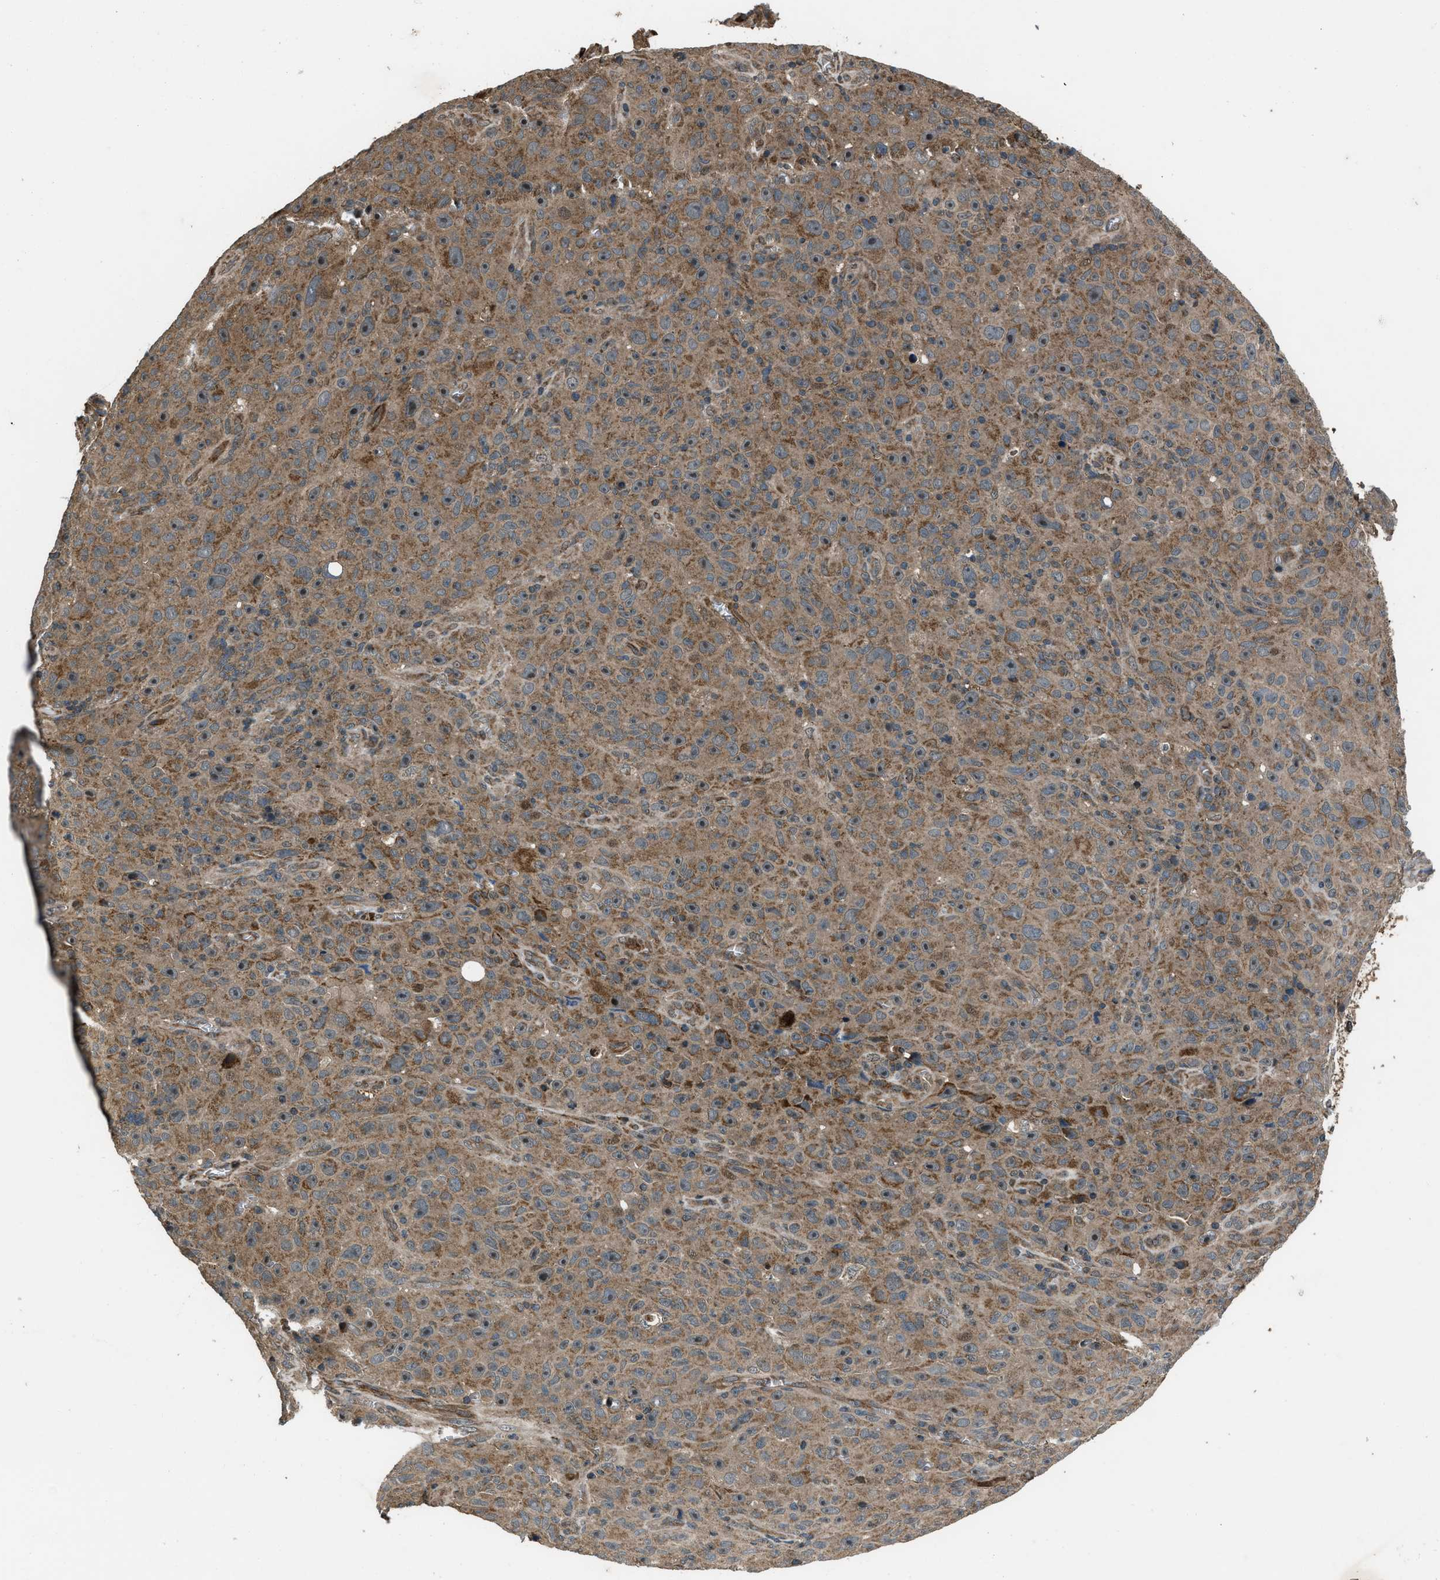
{"staining": {"intensity": "moderate", "quantity": ">75%", "location": "cytoplasmic/membranous"}, "tissue": "melanoma", "cell_type": "Tumor cells", "image_type": "cancer", "snomed": [{"axis": "morphology", "description": "Malignant melanoma, NOS"}, {"axis": "topography", "description": "Skin"}], "caption": "Brown immunohistochemical staining in human malignant melanoma demonstrates moderate cytoplasmic/membranous staining in about >75% of tumor cells.", "gene": "IRAK4", "patient": {"sex": "female", "age": 82}}